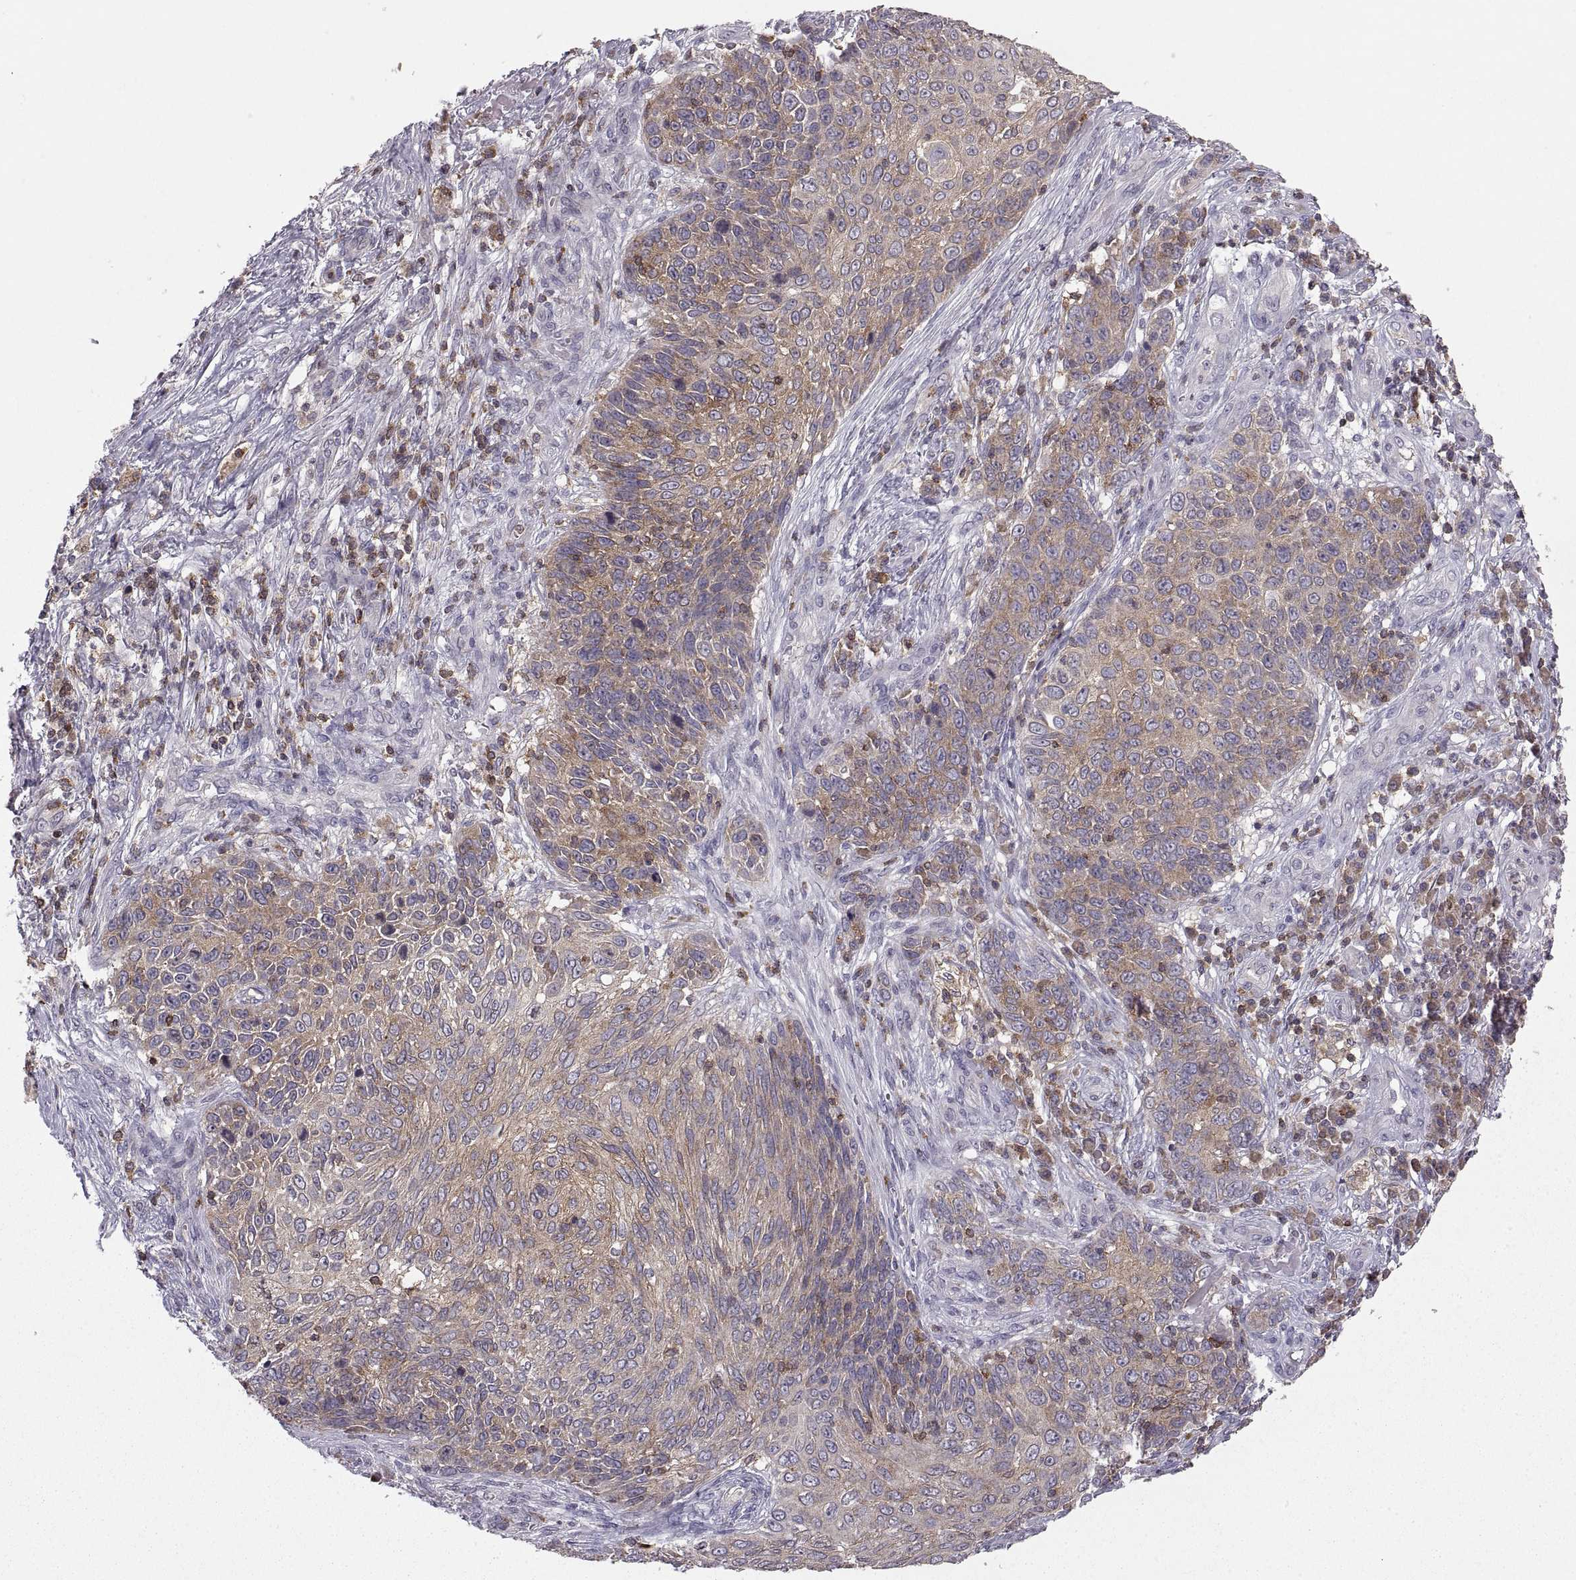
{"staining": {"intensity": "moderate", "quantity": "<25%", "location": "cytoplasmic/membranous"}, "tissue": "skin cancer", "cell_type": "Tumor cells", "image_type": "cancer", "snomed": [{"axis": "morphology", "description": "Squamous cell carcinoma, NOS"}, {"axis": "topography", "description": "Skin"}], "caption": "Immunohistochemistry (DAB (3,3'-diaminobenzidine)) staining of squamous cell carcinoma (skin) demonstrates moderate cytoplasmic/membranous protein staining in about <25% of tumor cells. (brown staining indicates protein expression, while blue staining denotes nuclei).", "gene": "EZR", "patient": {"sex": "male", "age": 92}}